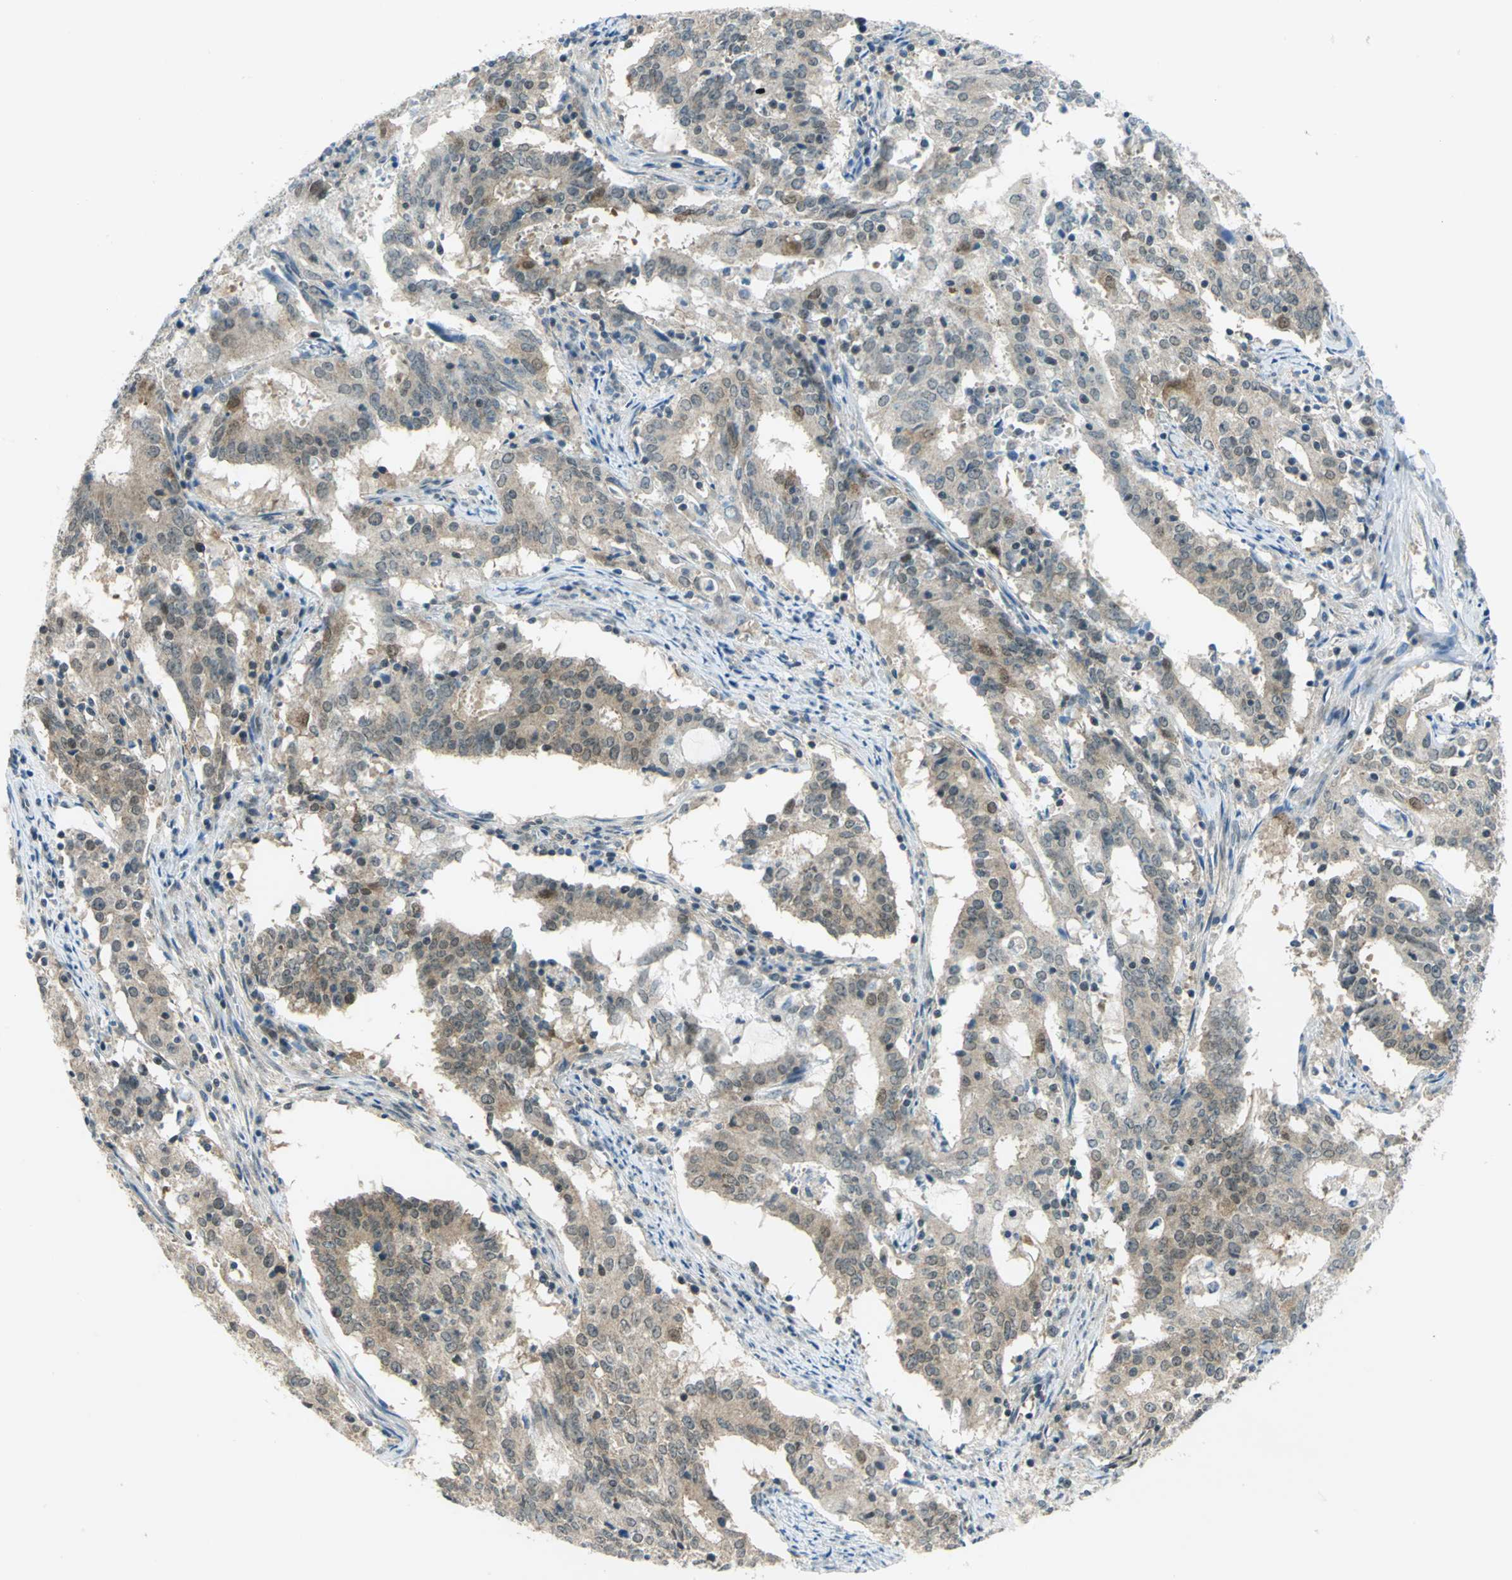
{"staining": {"intensity": "weak", "quantity": ">75%", "location": "cytoplasmic/membranous"}, "tissue": "cervical cancer", "cell_type": "Tumor cells", "image_type": "cancer", "snomed": [{"axis": "morphology", "description": "Adenocarcinoma, NOS"}, {"axis": "topography", "description": "Cervix"}], "caption": "Weak cytoplasmic/membranous protein positivity is appreciated in about >75% of tumor cells in cervical cancer. The protein of interest is stained brown, and the nuclei are stained in blue (DAB IHC with brightfield microscopy, high magnification).", "gene": "PIN1", "patient": {"sex": "female", "age": 44}}